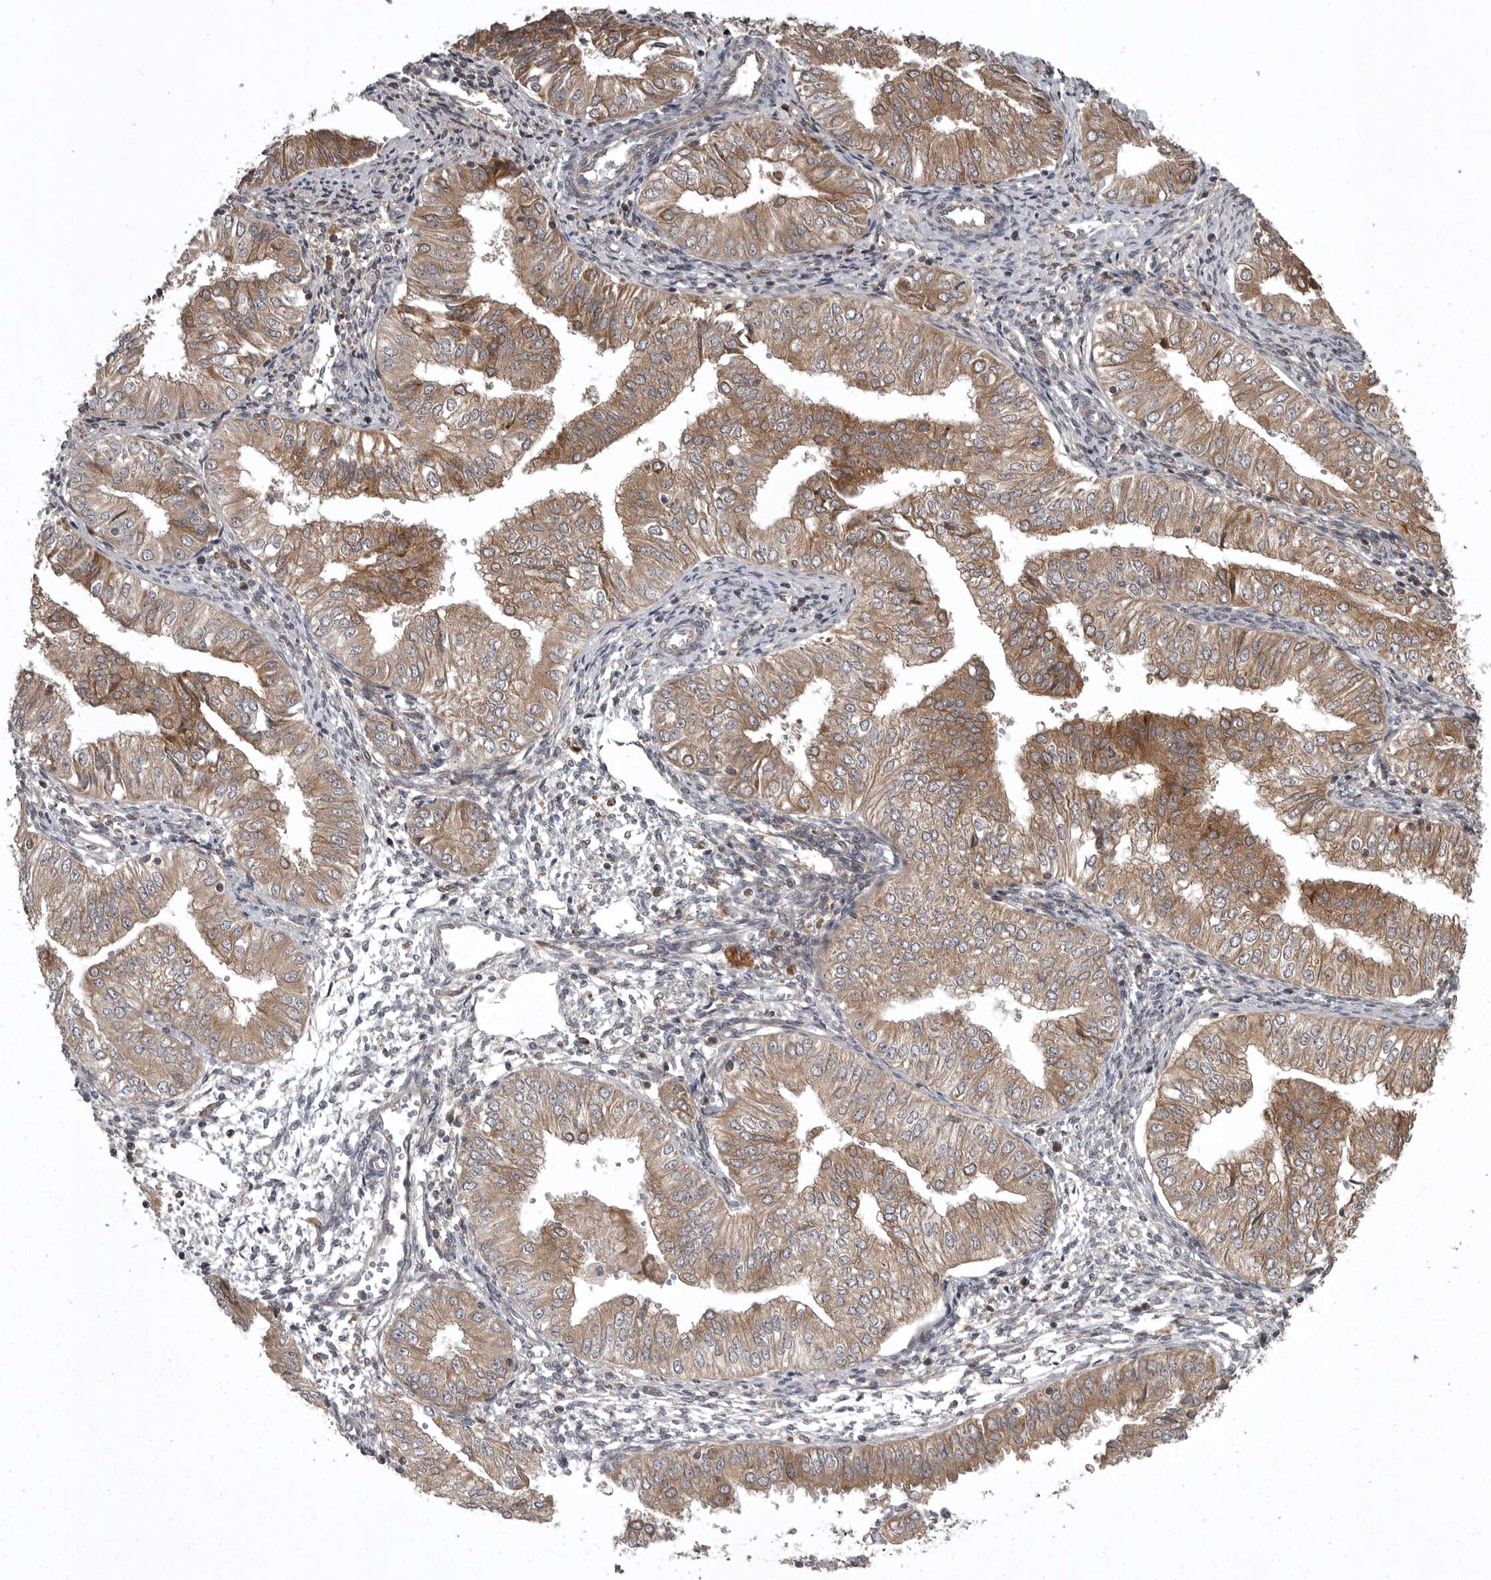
{"staining": {"intensity": "moderate", "quantity": ">75%", "location": "cytoplasmic/membranous"}, "tissue": "endometrial cancer", "cell_type": "Tumor cells", "image_type": "cancer", "snomed": [{"axis": "morphology", "description": "Normal tissue, NOS"}, {"axis": "morphology", "description": "Adenocarcinoma, NOS"}, {"axis": "topography", "description": "Endometrium"}], "caption": "Approximately >75% of tumor cells in endometrial cancer (adenocarcinoma) show moderate cytoplasmic/membranous protein staining as visualized by brown immunohistochemical staining.", "gene": "GPR31", "patient": {"sex": "female", "age": 53}}